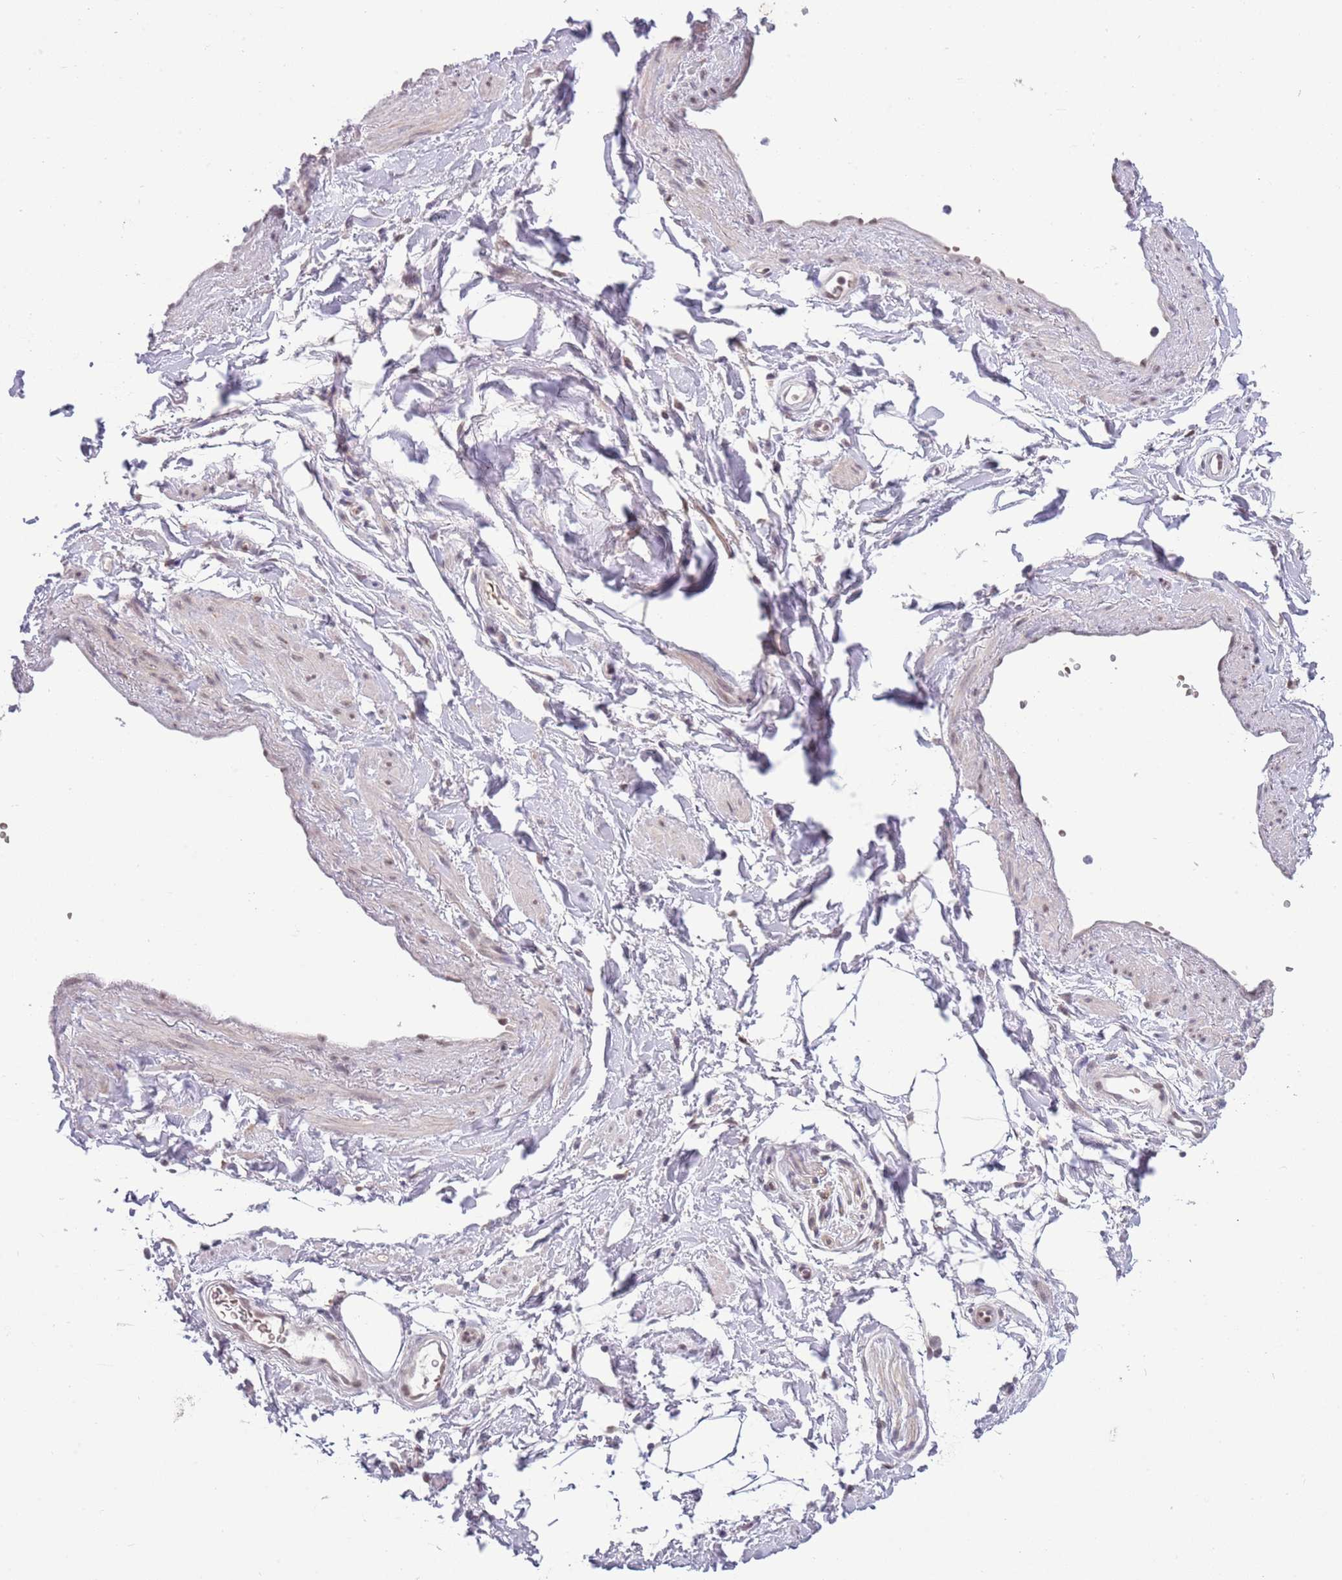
{"staining": {"intensity": "negative", "quantity": "none", "location": "none"}, "tissue": "adipose tissue", "cell_type": "Adipocytes", "image_type": "normal", "snomed": [{"axis": "morphology", "description": "Normal tissue, NOS"}, {"axis": "topography", "description": "Soft tissue"}, {"axis": "topography", "description": "Adipose tissue"}, {"axis": "topography", "description": "Vascular tissue"}, {"axis": "topography", "description": "Peripheral nerve tissue"}], "caption": "Adipose tissue was stained to show a protein in brown. There is no significant positivity in adipocytes.", "gene": "TM2D1", "patient": {"sex": "male", "age": 74}}